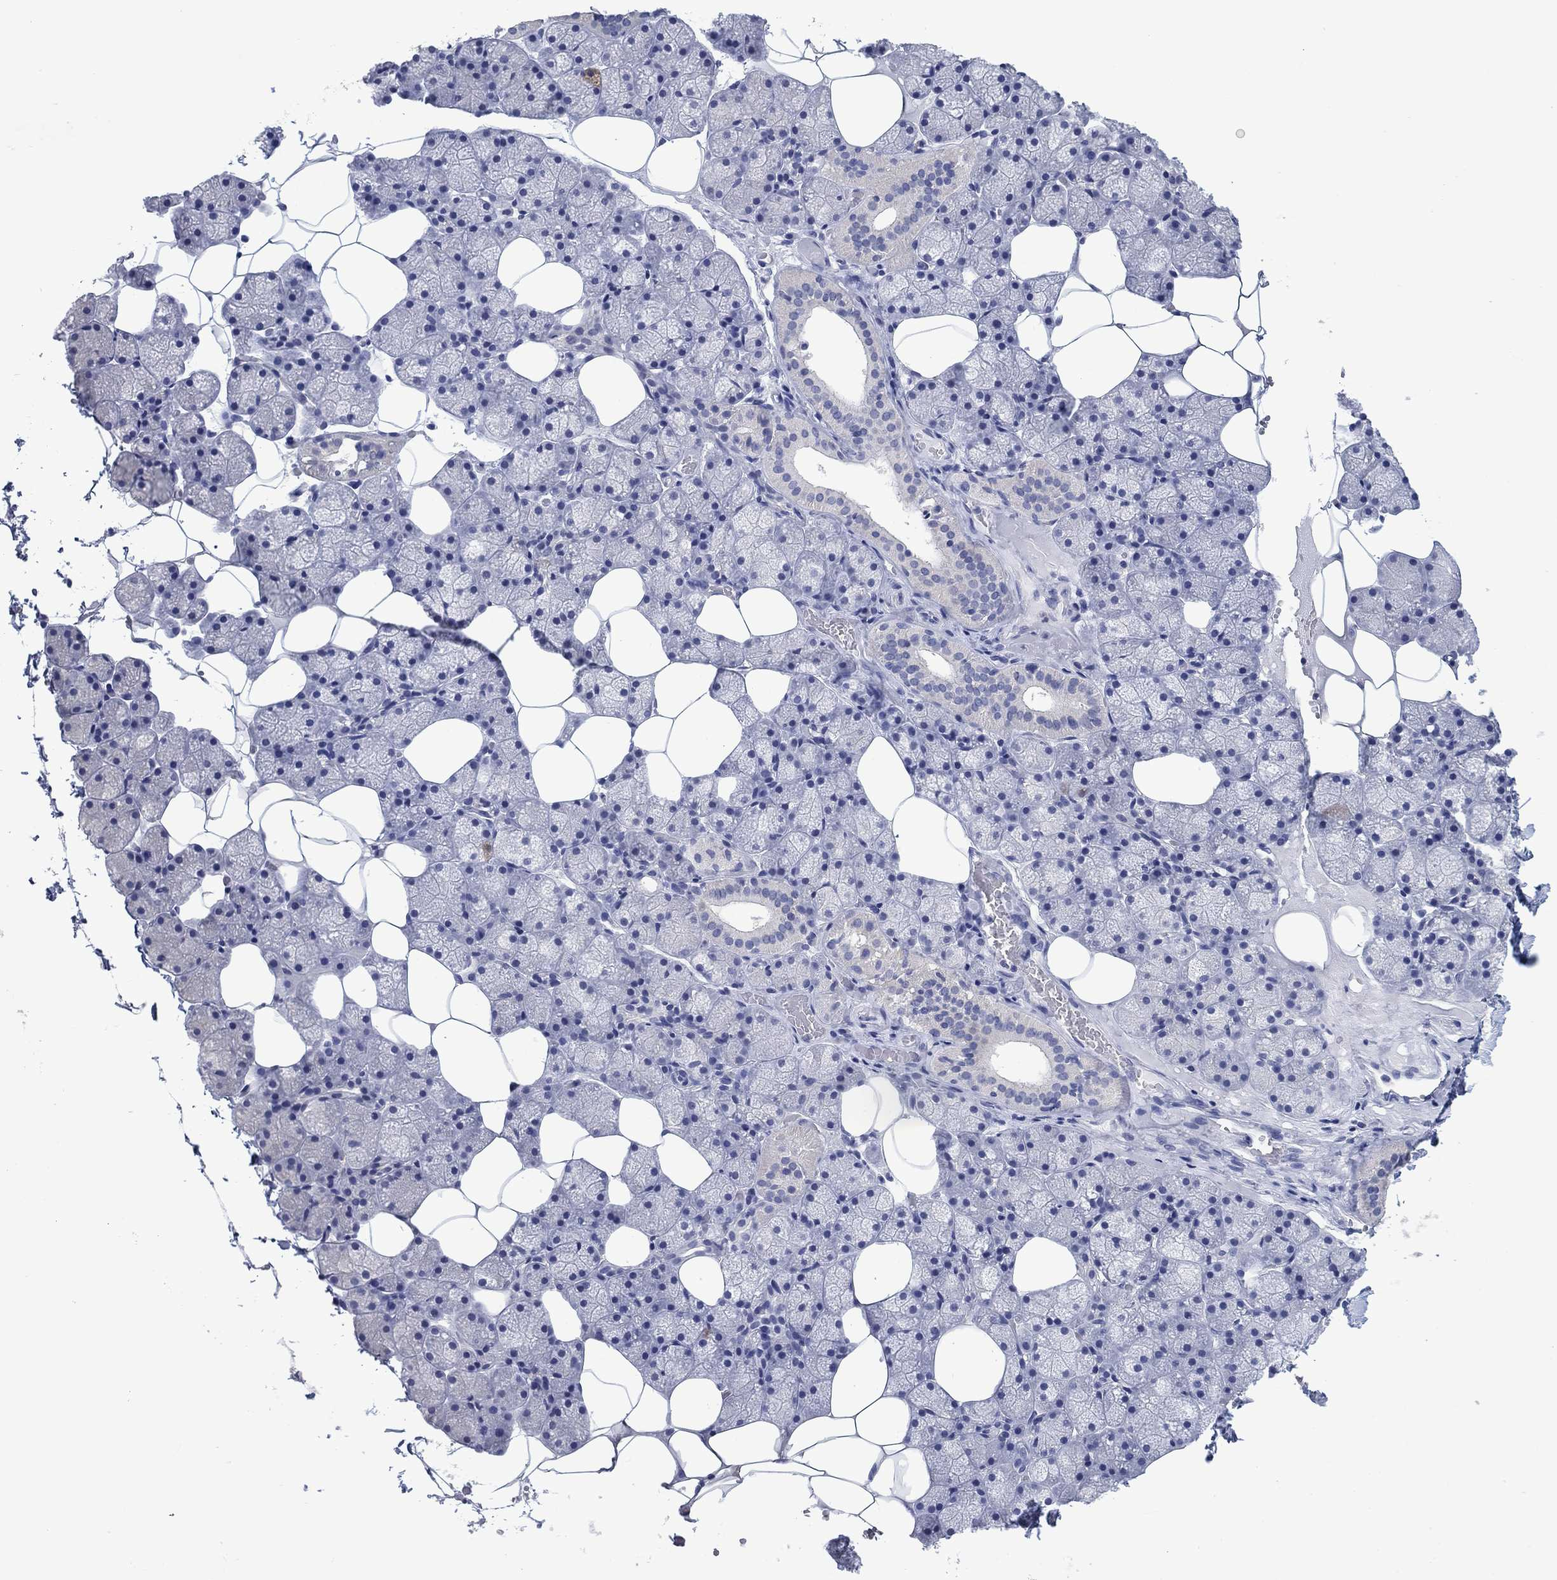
{"staining": {"intensity": "negative", "quantity": "none", "location": "none"}, "tissue": "salivary gland", "cell_type": "Glandular cells", "image_type": "normal", "snomed": [{"axis": "morphology", "description": "Normal tissue, NOS"}, {"axis": "topography", "description": "Salivary gland"}], "caption": "Protein analysis of benign salivary gland displays no significant staining in glandular cells.", "gene": "FER1L6", "patient": {"sex": "male", "age": 38}}